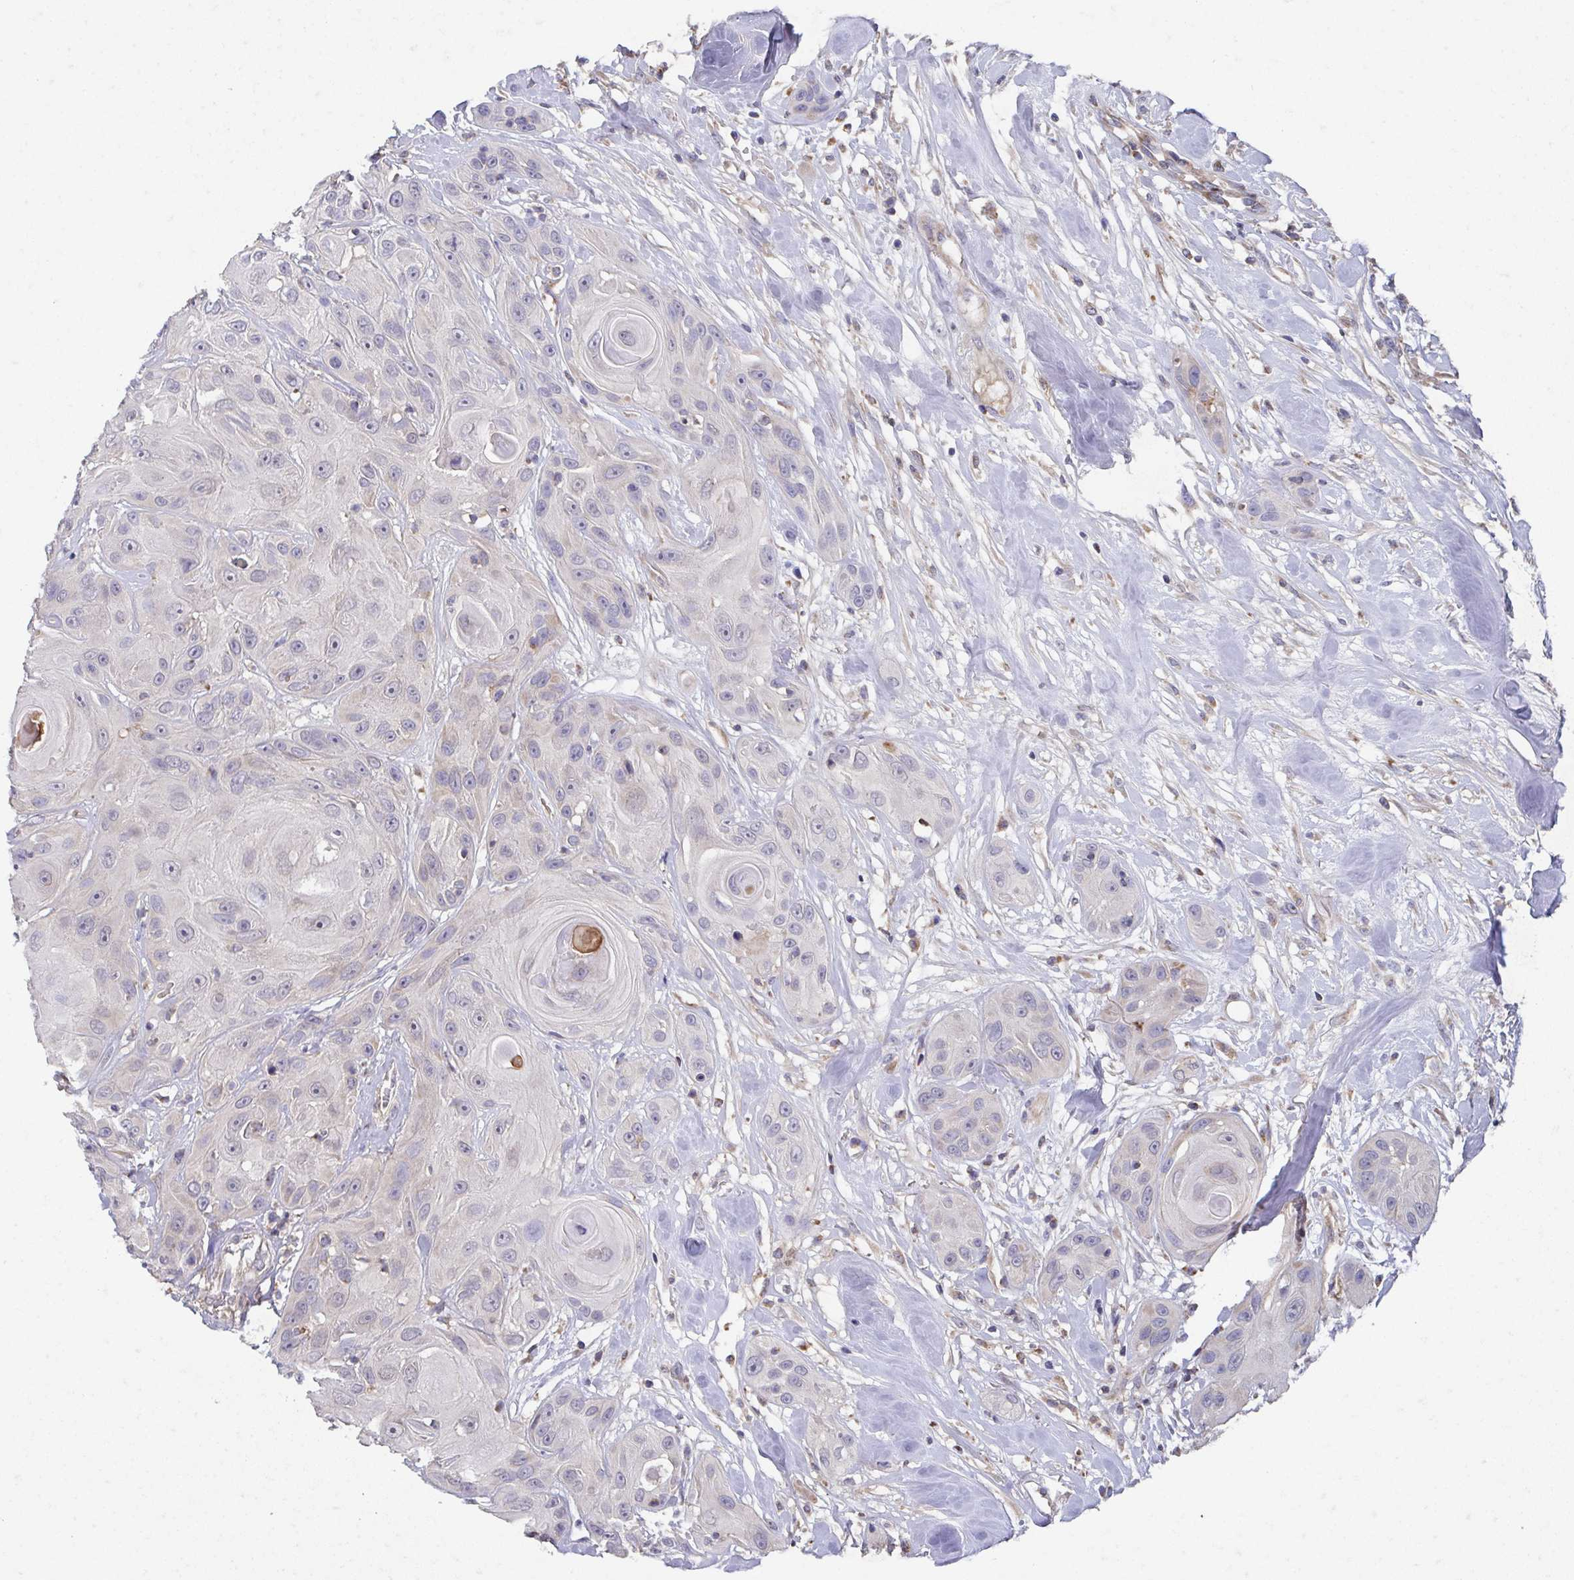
{"staining": {"intensity": "negative", "quantity": "none", "location": "none"}, "tissue": "head and neck cancer", "cell_type": "Tumor cells", "image_type": "cancer", "snomed": [{"axis": "morphology", "description": "Squamous cell carcinoma, NOS"}, {"axis": "topography", "description": "Oral tissue"}, {"axis": "topography", "description": "Head-Neck"}], "caption": "Tumor cells show no significant staining in head and neck cancer (squamous cell carcinoma).", "gene": "MT-ND3", "patient": {"sex": "male", "age": 77}}